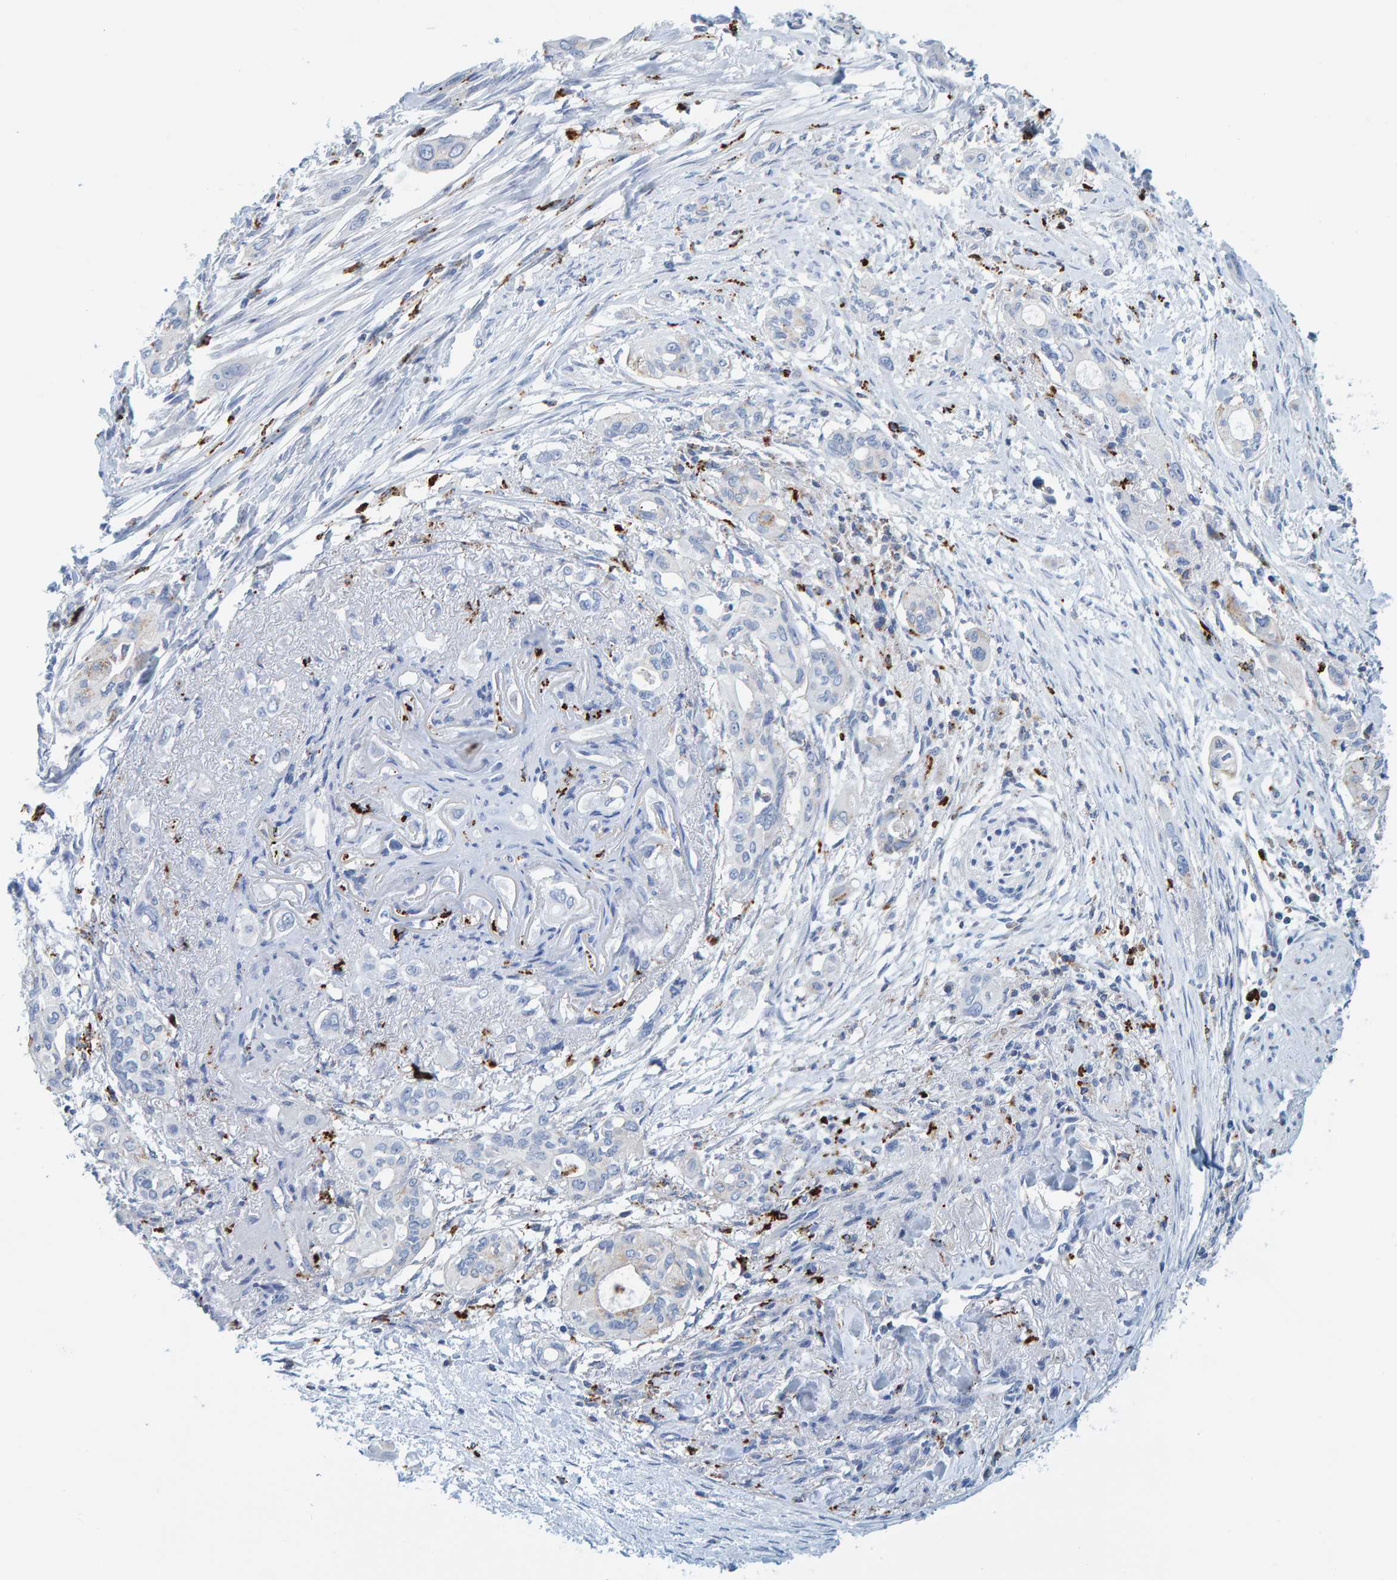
{"staining": {"intensity": "negative", "quantity": "none", "location": "none"}, "tissue": "pancreatic cancer", "cell_type": "Tumor cells", "image_type": "cancer", "snomed": [{"axis": "morphology", "description": "Adenocarcinoma, NOS"}, {"axis": "topography", "description": "Pancreas"}], "caption": "Human pancreatic cancer (adenocarcinoma) stained for a protein using immunohistochemistry (IHC) displays no positivity in tumor cells.", "gene": "BIN3", "patient": {"sex": "female", "age": 60}}